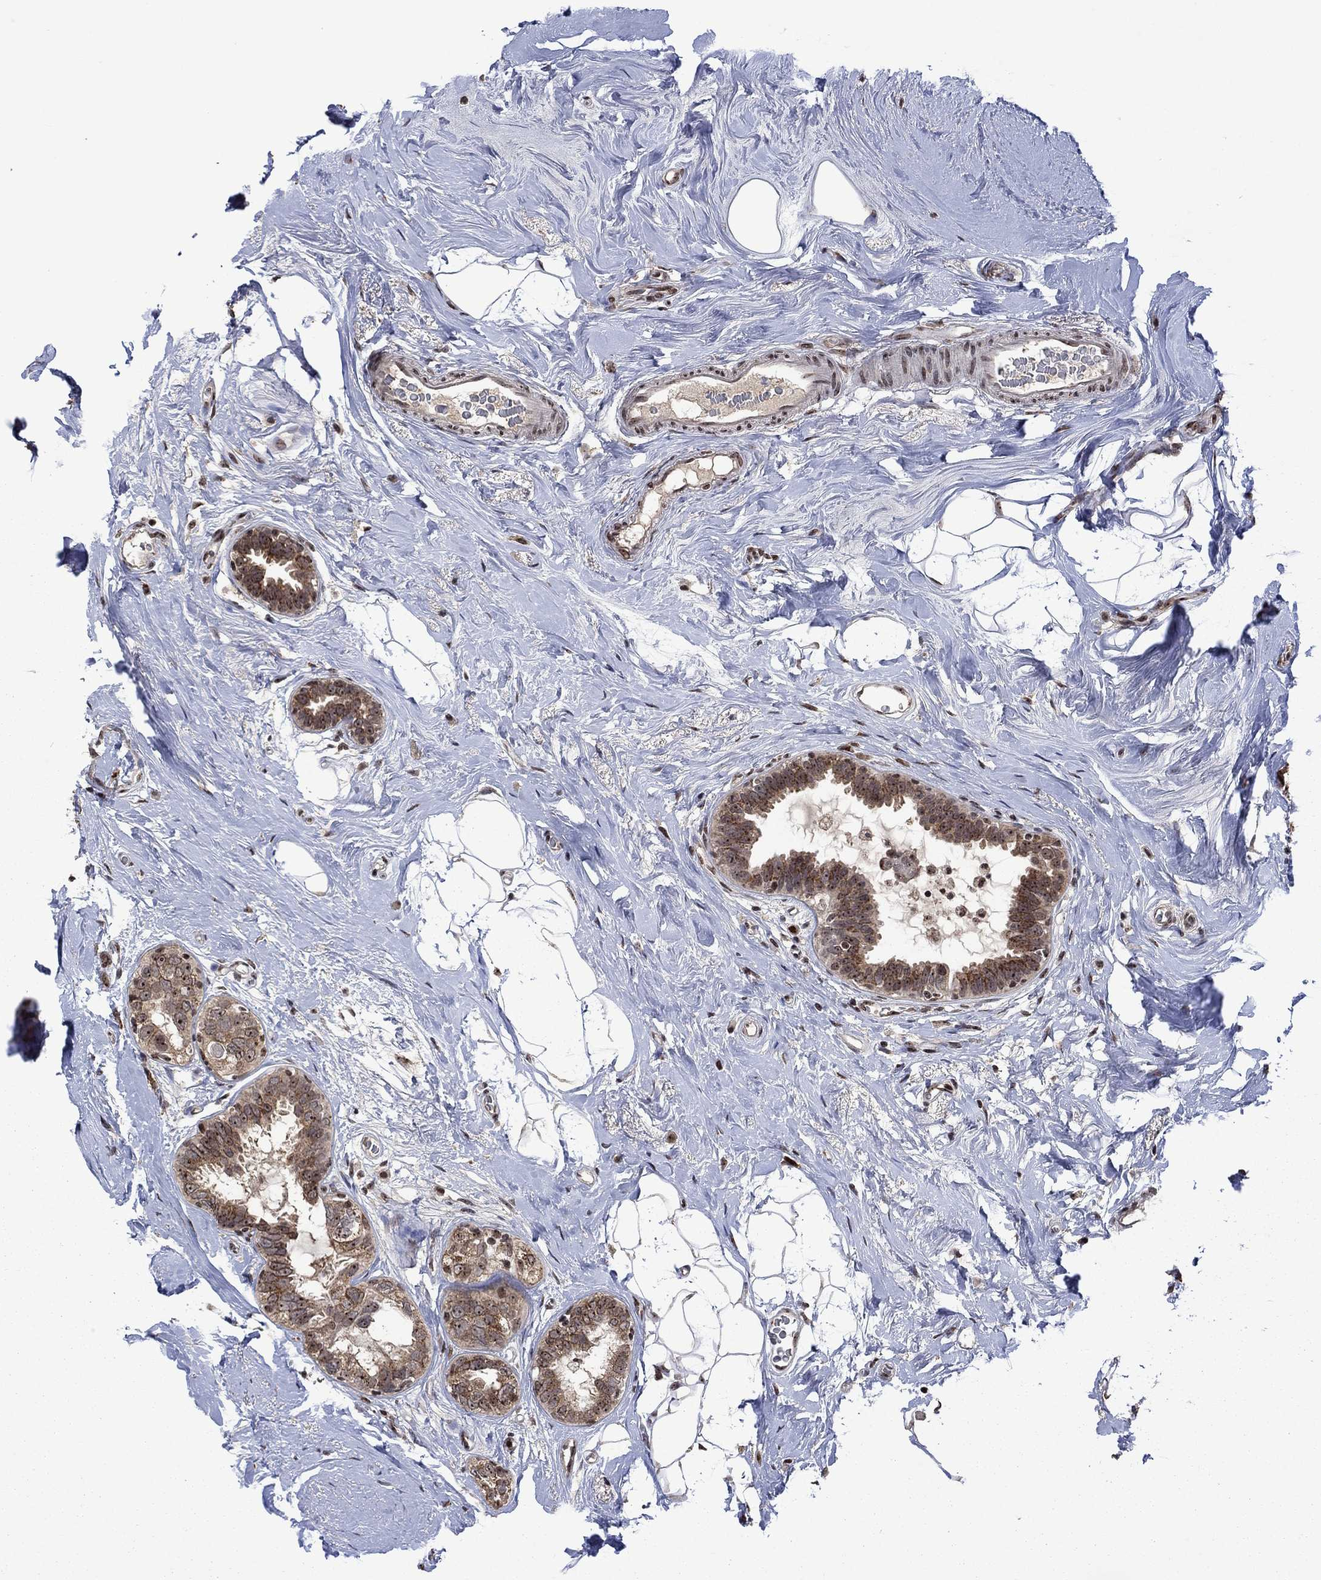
{"staining": {"intensity": "moderate", "quantity": "25%-75%", "location": "cytoplasmic/membranous"}, "tissue": "breast cancer", "cell_type": "Tumor cells", "image_type": "cancer", "snomed": [{"axis": "morphology", "description": "Duct carcinoma"}, {"axis": "topography", "description": "Breast"}], "caption": "A micrograph showing moderate cytoplasmic/membranous staining in about 25%-75% of tumor cells in infiltrating ductal carcinoma (breast), as visualized by brown immunohistochemical staining.", "gene": "FBL", "patient": {"sex": "female", "age": 55}}